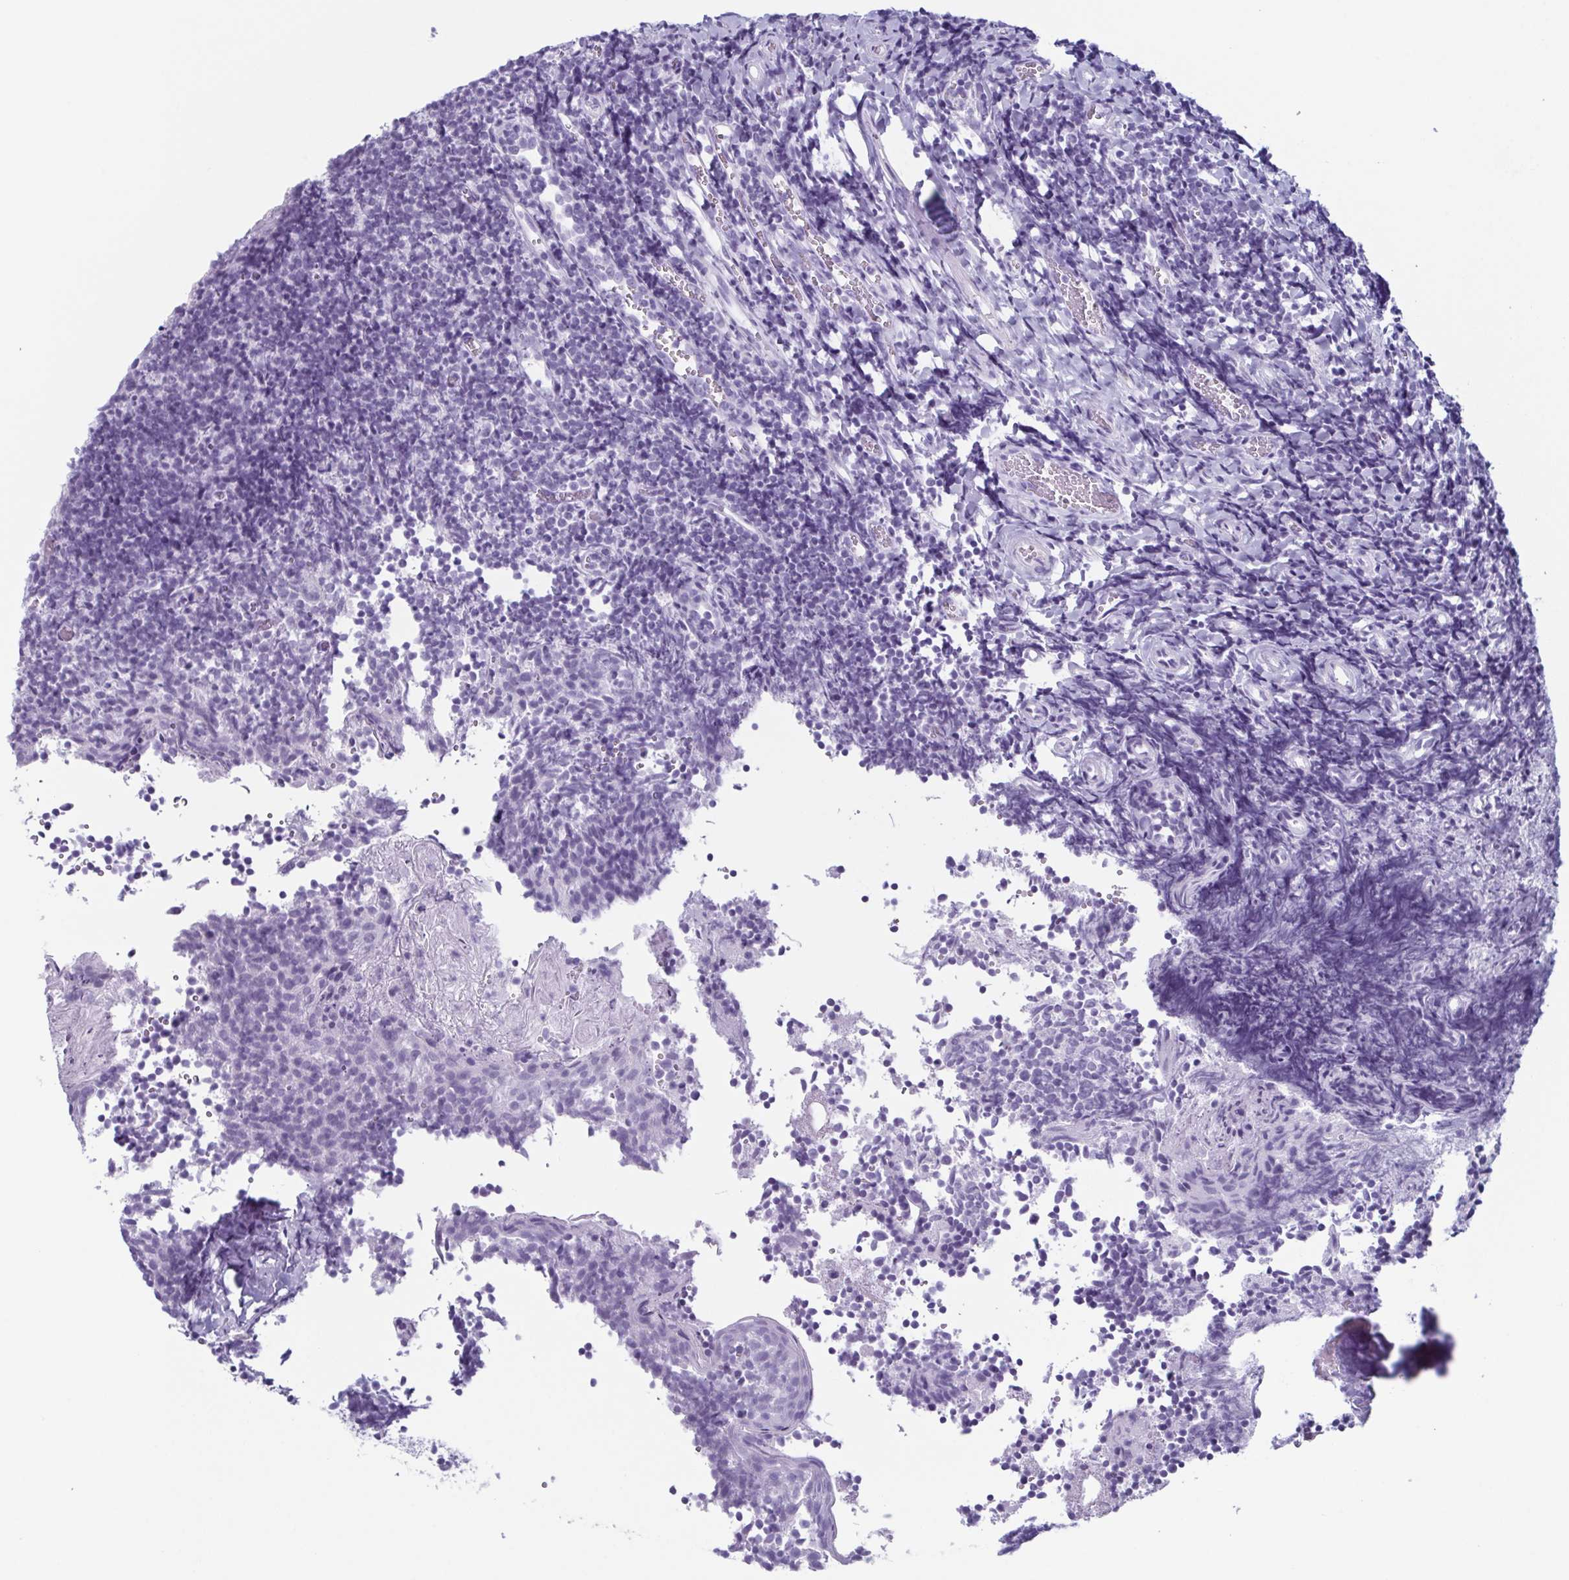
{"staining": {"intensity": "negative", "quantity": "none", "location": "none"}, "tissue": "tonsil", "cell_type": "Germinal center cells", "image_type": "normal", "snomed": [{"axis": "morphology", "description": "Normal tissue, NOS"}, {"axis": "topography", "description": "Tonsil"}], "caption": "Germinal center cells show no significant staining in unremarkable tonsil. (Brightfield microscopy of DAB immunohistochemistry at high magnification).", "gene": "ENKUR", "patient": {"sex": "female", "age": 10}}